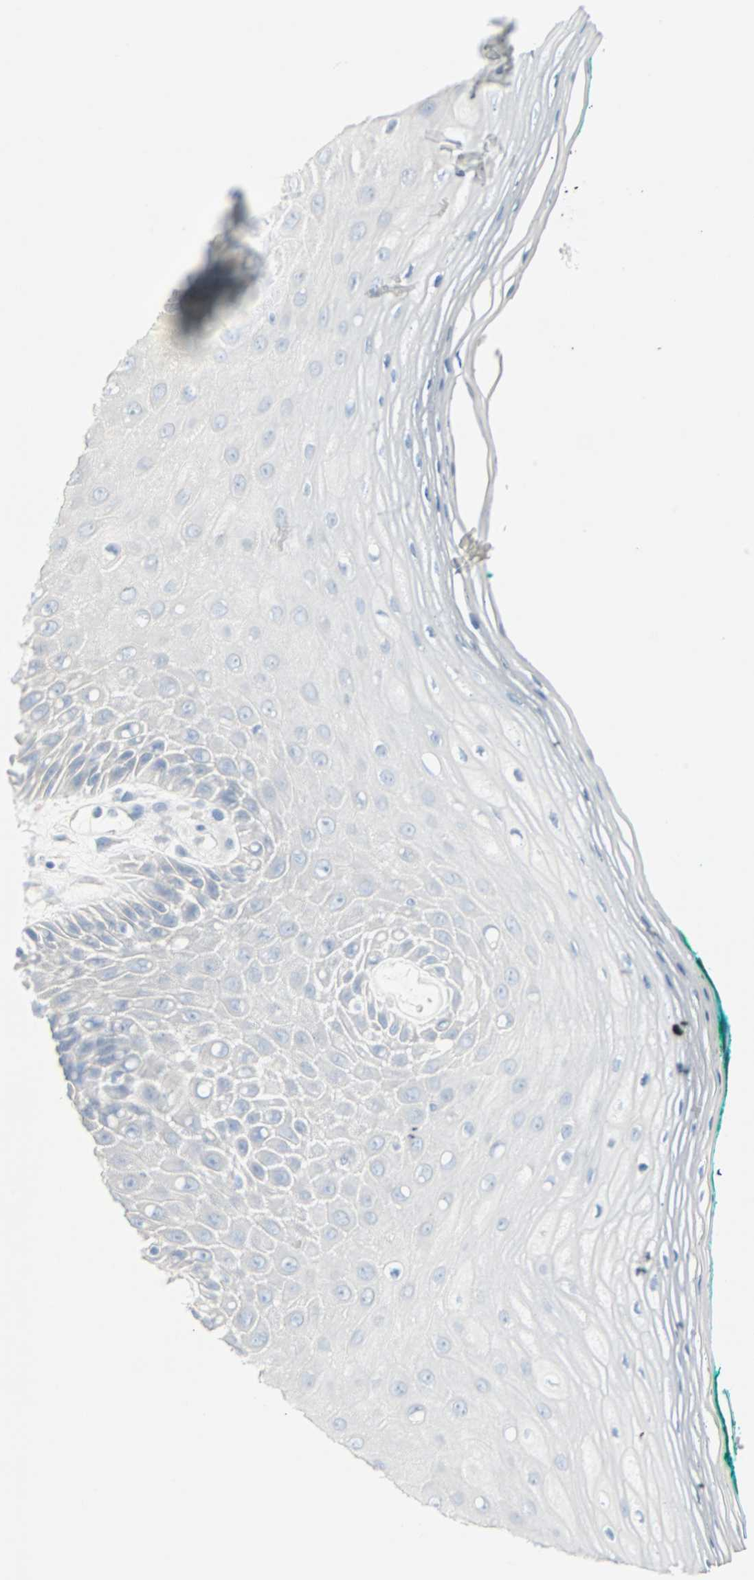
{"staining": {"intensity": "negative", "quantity": "none", "location": "none"}, "tissue": "oral mucosa", "cell_type": "Squamous epithelial cells", "image_type": "normal", "snomed": [{"axis": "morphology", "description": "Normal tissue, NOS"}, {"axis": "morphology", "description": "Squamous cell carcinoma, NOS"}, {"axis": "topography", "description": "Skeletal muscle"}, {"axis": "topography", "description": "Oral tissue"}, {"axis": "topography", "description": "Head-Neck"}], "caption": "A histopathology image of human oral mucosa is negative for staining in squamous epithelial cells.", "gene": "STX1A", "patient": {"sex": "female", "age": 84}}